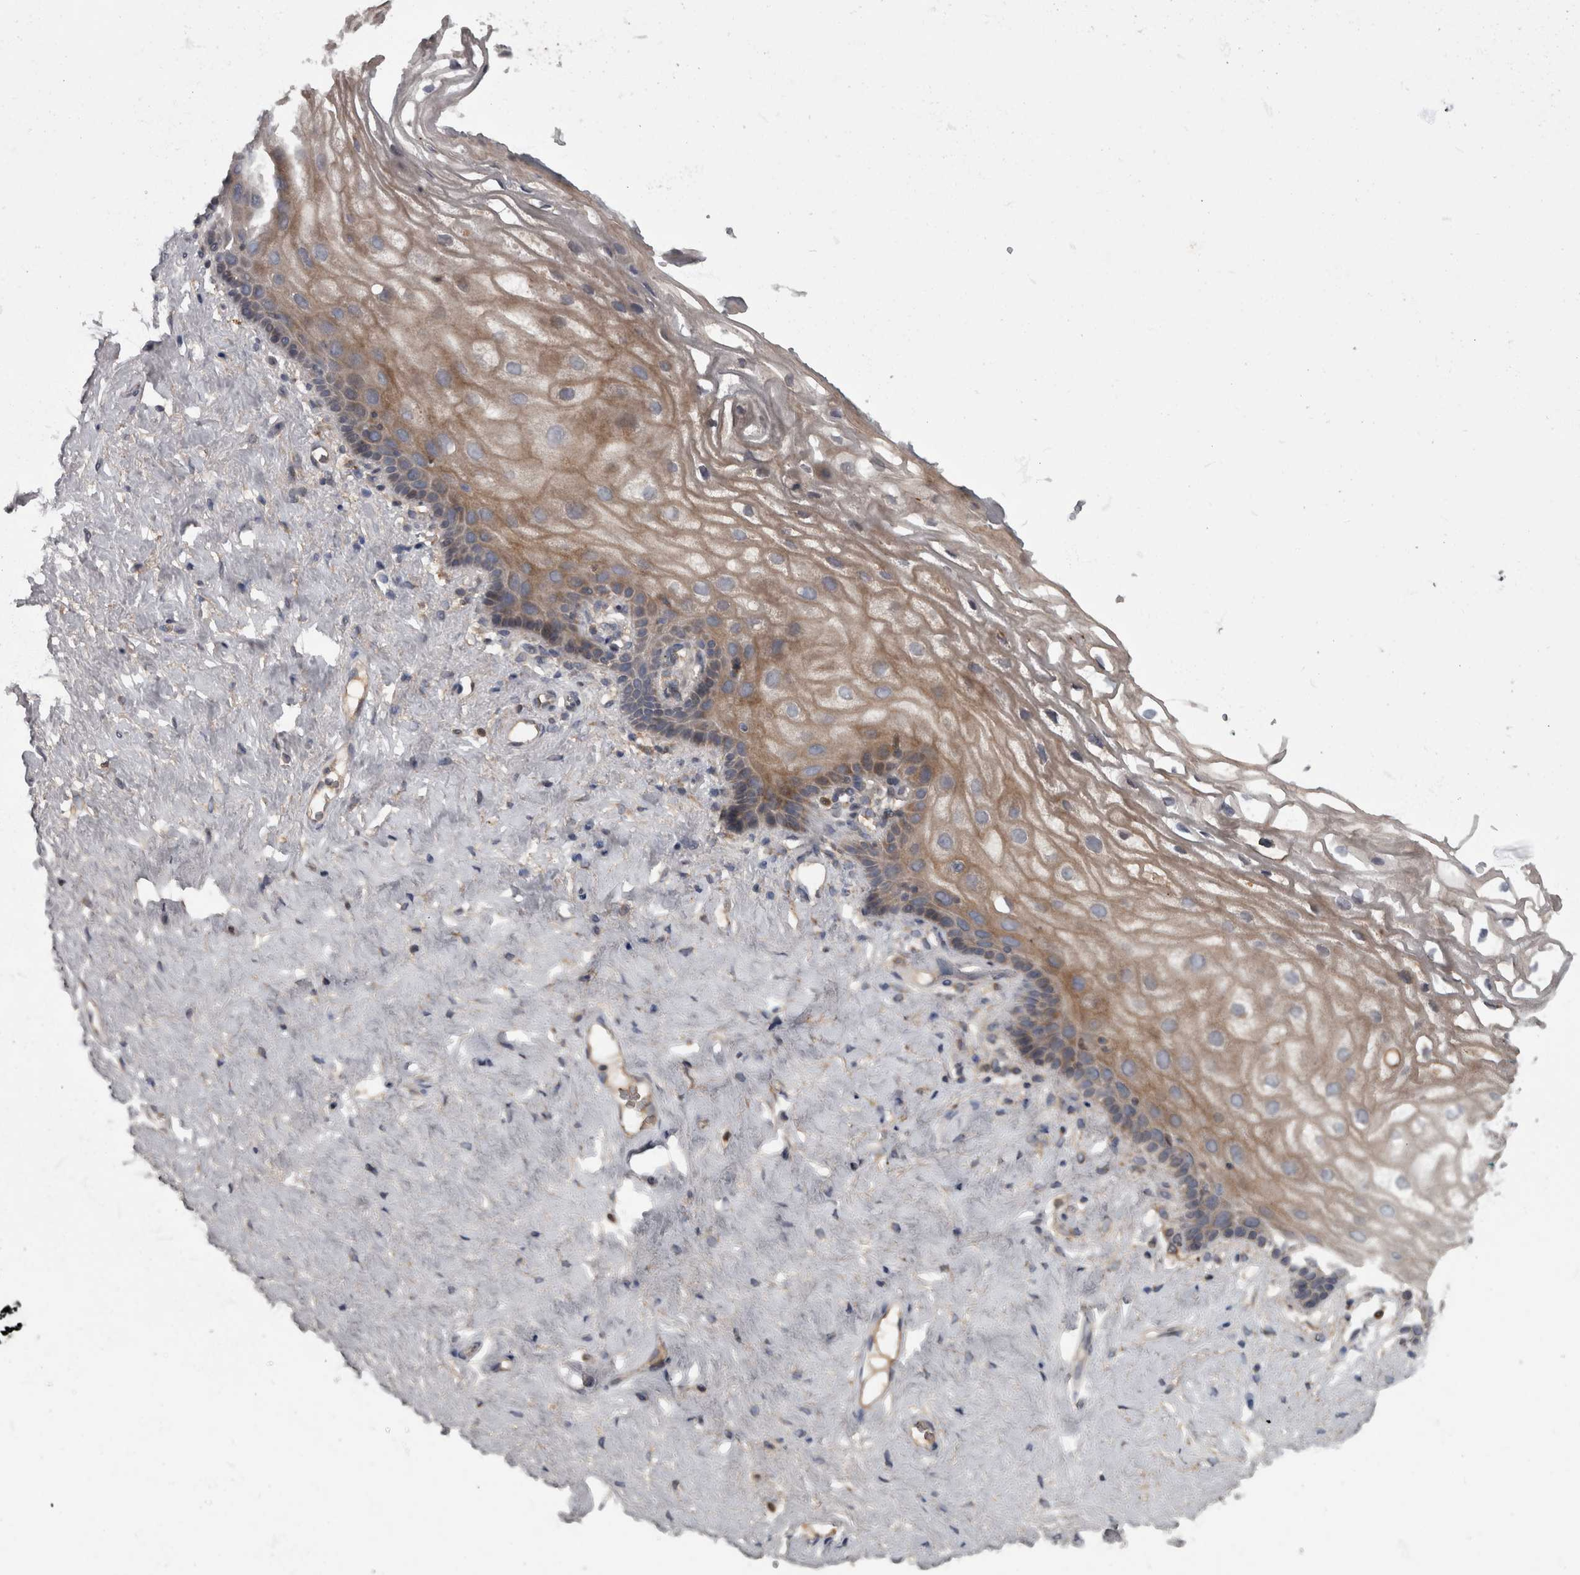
{"staining": {"intensity": "moderate", "quantity": "25%-75%", "location": "cytoplasmic/membranous"}, "tissue": "vagina", "cell_type": "Squamous epithelial cells", "image_type": "normal", "snomed": [{"axis": "morphology", "description": "Normal tissue, NOS"}, {"axis": "morphology", "description": "Adenocarcinoma, NOS"}, {"axis": "topography", "description": "Rectum"}, {"axis": "topography", "description": "Vagina"}], "caption": "A high-resolution histopathology image shows immunohistochemistry staining of normal vagina, which exhibits moderate cytoplasmic/membranous positivity in about 25%-75% of squamous epithelial cells.", "gene": "PPP1R3C", "patient": {"sex": "female", "age": 71}}